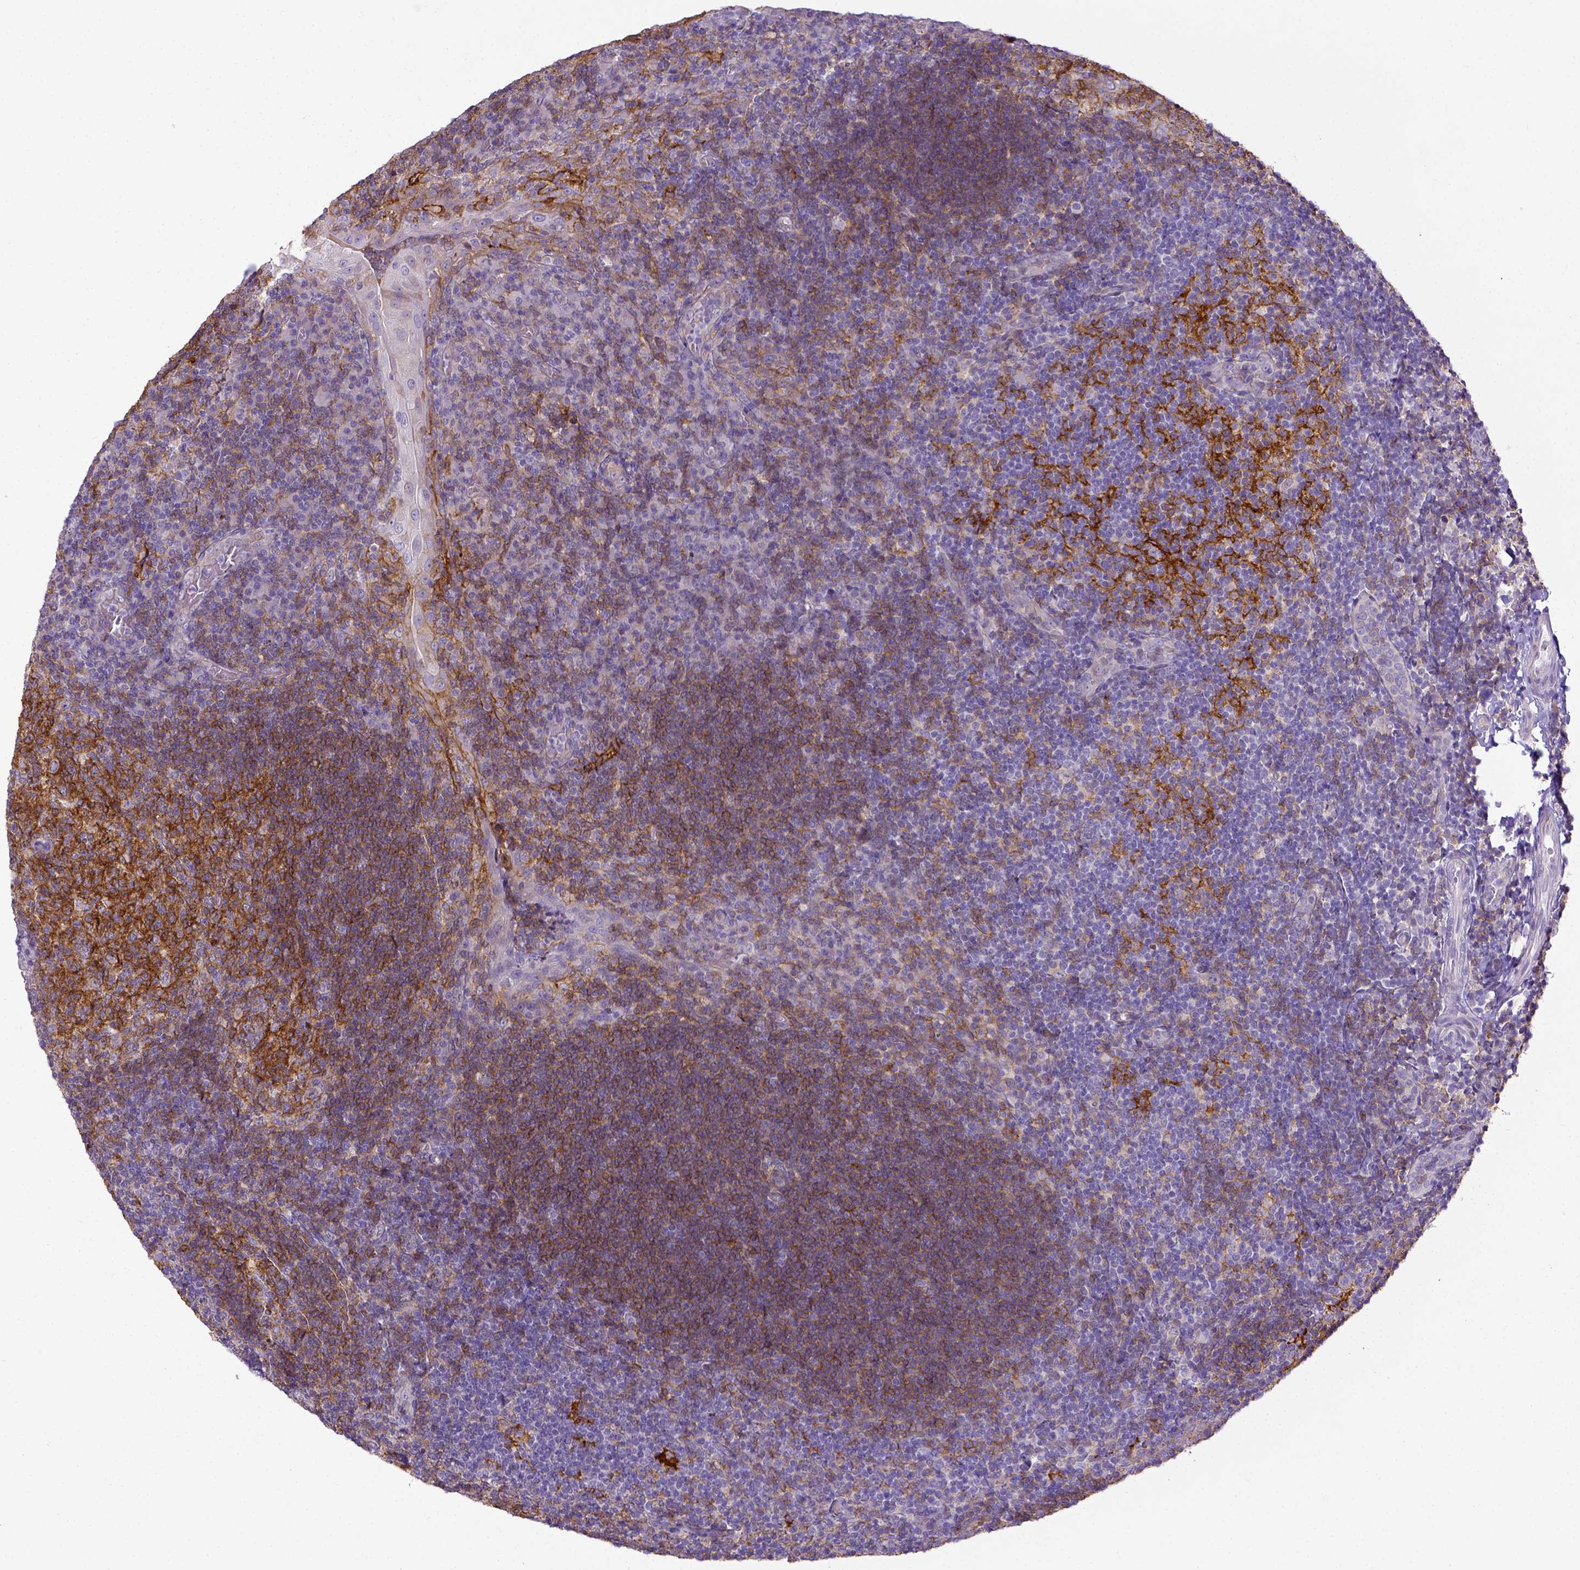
{"staining": {"intensity": "strong", "quantity": "25%-75%", "location": "cytoplasmic/membranous"}, "tissue": "tonsil", "cell_type": "Germinal center cells", "image_type": "normal", "snomed": [{"axis": "morphology", "description": "Normal tissue, NOS"}, {"axis": "topography", "description": "Tonsil"}], "caption": "Immunohistochemistry (DAB) staining of benign human tonsil displays strong cytoplasmic/membranous protein staining in about 25%-75% of germinal center cells.", "gene": "CD40", "patient": {"sex": "male", "age": 17}}